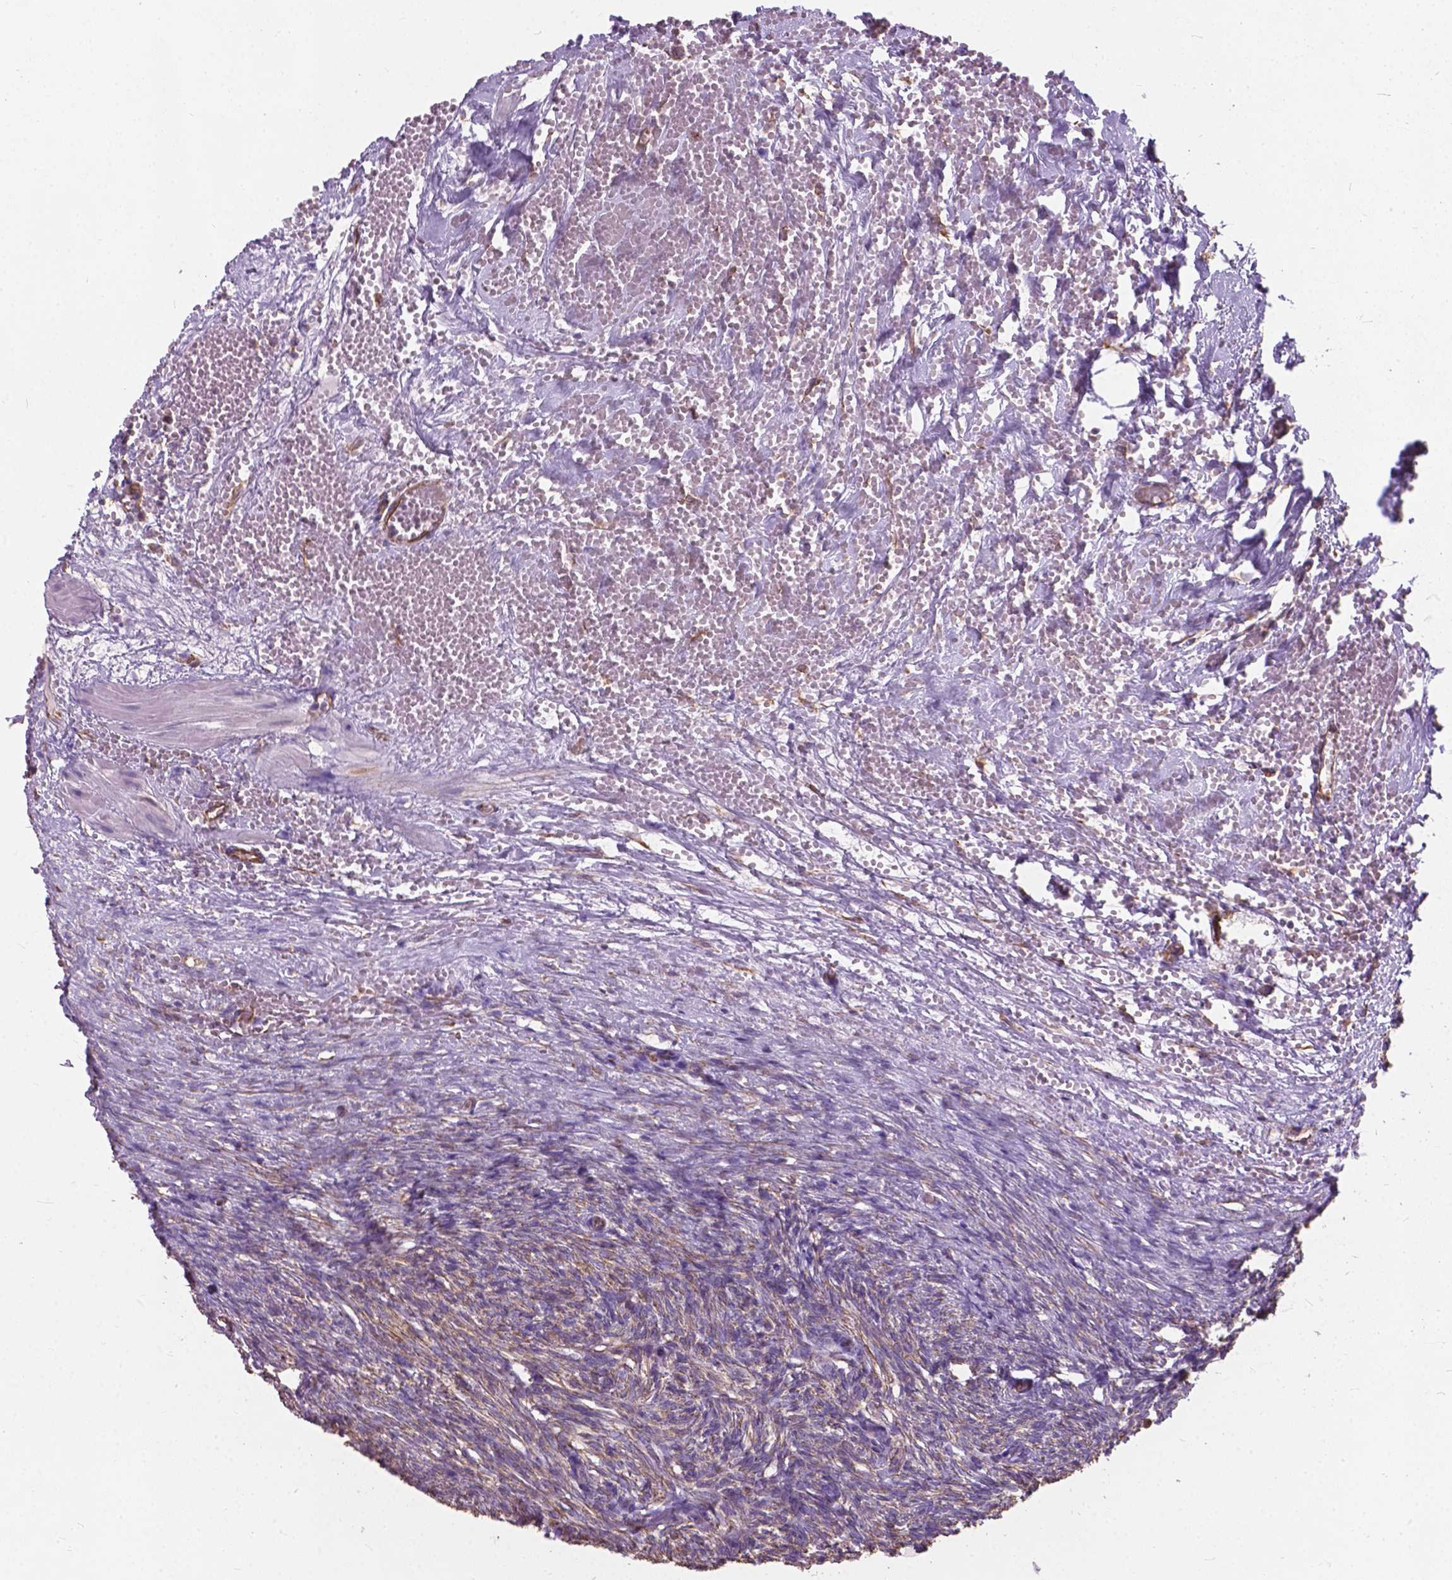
{"staining": {"intensity": "weak", "quantity": "<25%", "location": "cytoplasmic/membranous"}, "tissue": "ovary", "cell_type": "Ovarian stroma cells", "image_type": "normal", "snomed": [{"axis": "morphology", "description": "Normal tissue, NOS"}, {"axis": "topography", "description": "Ovary"}], "caption": "Histopathology image shows no protein positivity in ovarian stroma cells of normal ovary.", "gene": "AMOT", "patient": {"sex": "female", "age": 46}}